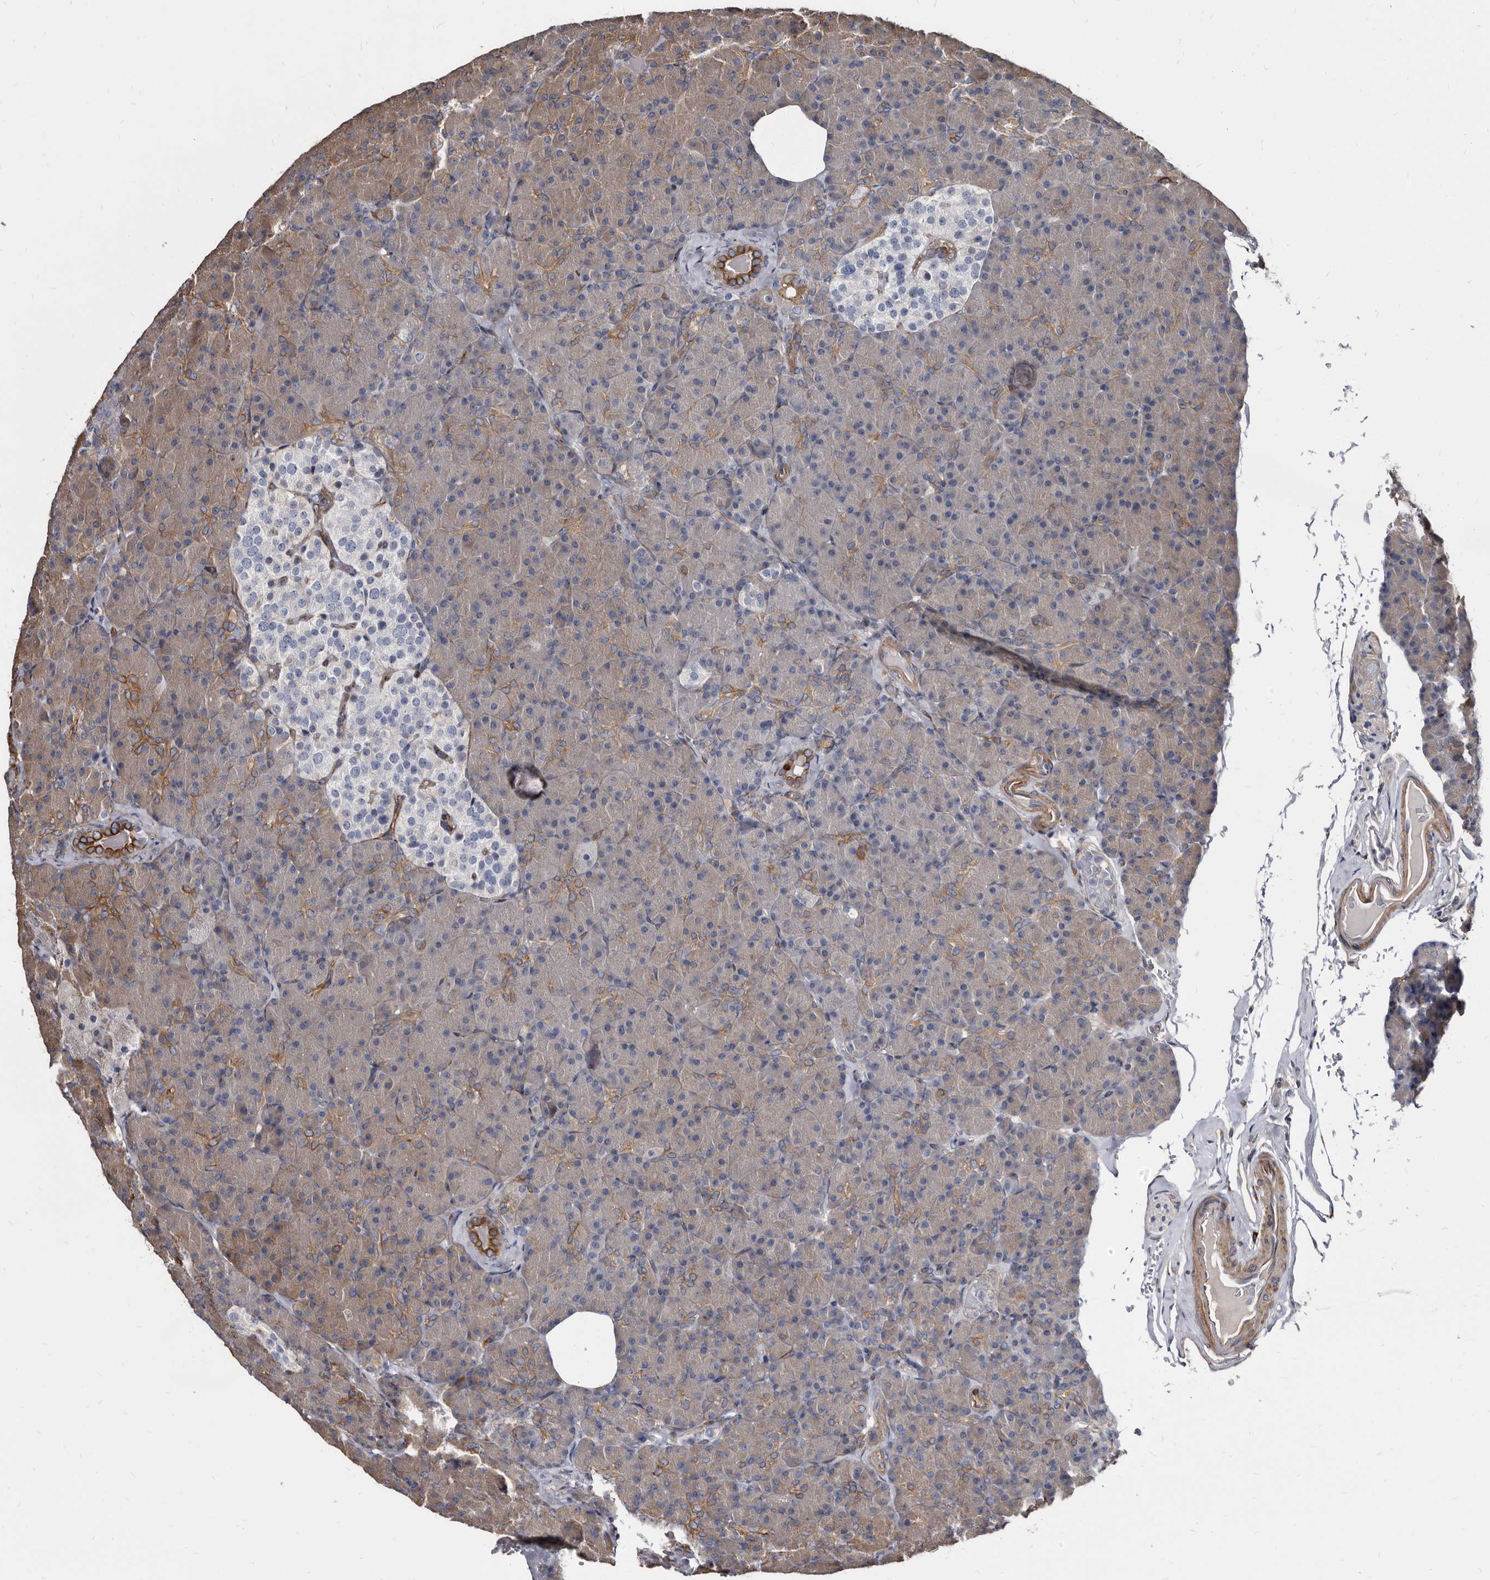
{"staining": {"intensity": "moderate", "quantity": "25%-75%", "location": "cytoplasmic/membranous"}, "tissue": "pancreas", "cell_type": "Exocrine glandular cells", "image_type": "normal", "snomed": [{"axis": "morphology", "description": "Normal tissue, NOS"}, {"axis": "topography", "description": "Pancreas"}], "caption": "Protein staining by immunohistochemistry displays moderate cytoplasmic/membranous expression in about 25%-75% of exocrine glandular cells in benign pancreas. Immunohistochemistry (ihc) stains the protein of interest in brown and the nuclei are stained blue.", "gene": "KCTD20", "patient": {"sex": "female", "age": 43}}